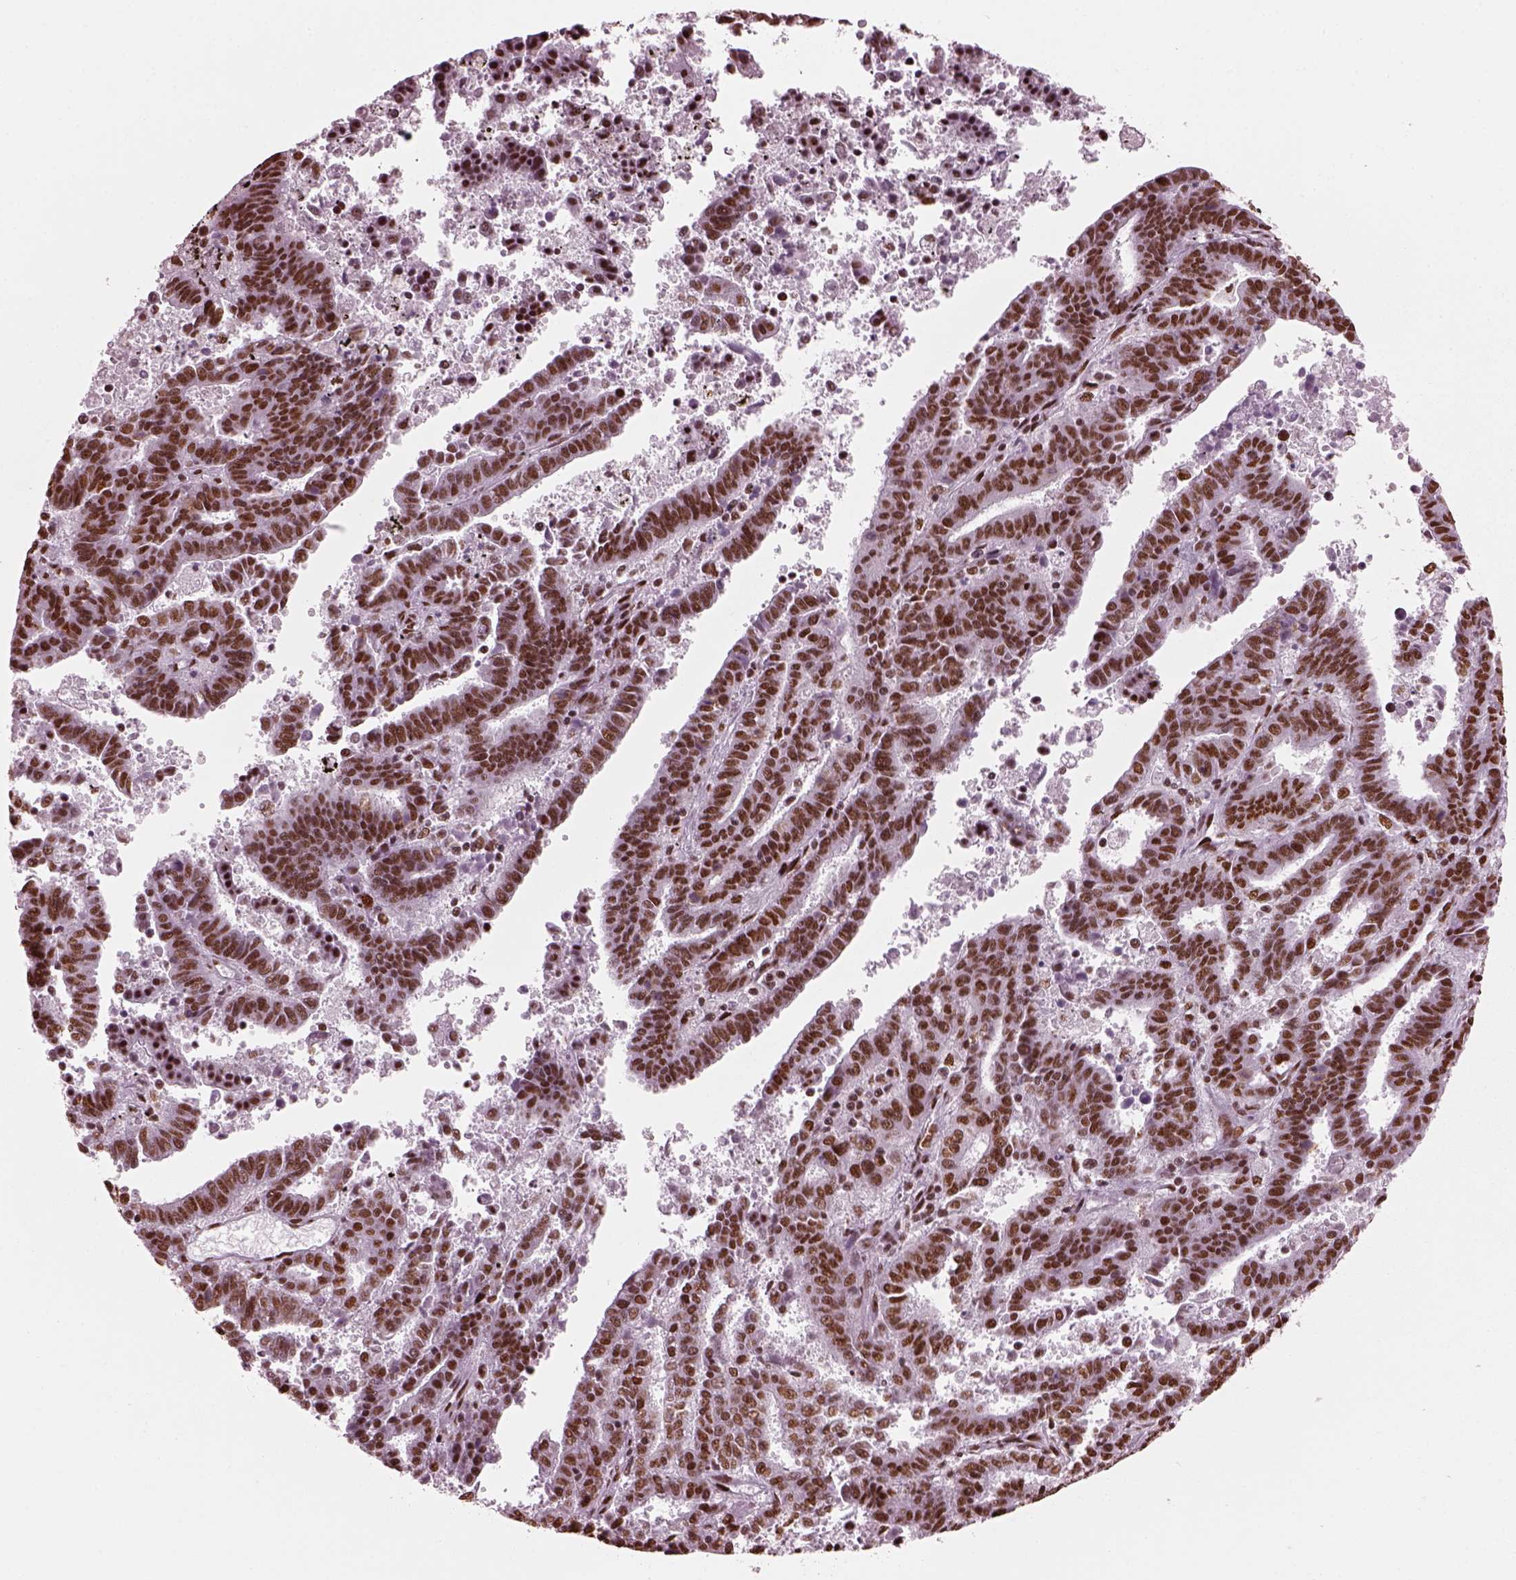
{"staining": {"intensity": "strong", "quantity": ">75%", "location": "nuclear"}, "tissue": "endometrial cancer", "cell_type": "Tumor cells", "image_type": "cancer", "snomed": [{"axis": "morphology", "description": "Adenocarcinoma, NOS"}, {"axis": "topography", "description": "Uterus"}], "caption": "Immunohistochemical staining of human adenocarcinoma (endometrial) demonstrates high levels of strong nuclear expression in approximately >75% of tumor cells.", "gene": "CBFA2T3", "patient": {"sex": "female", "age": 83}}